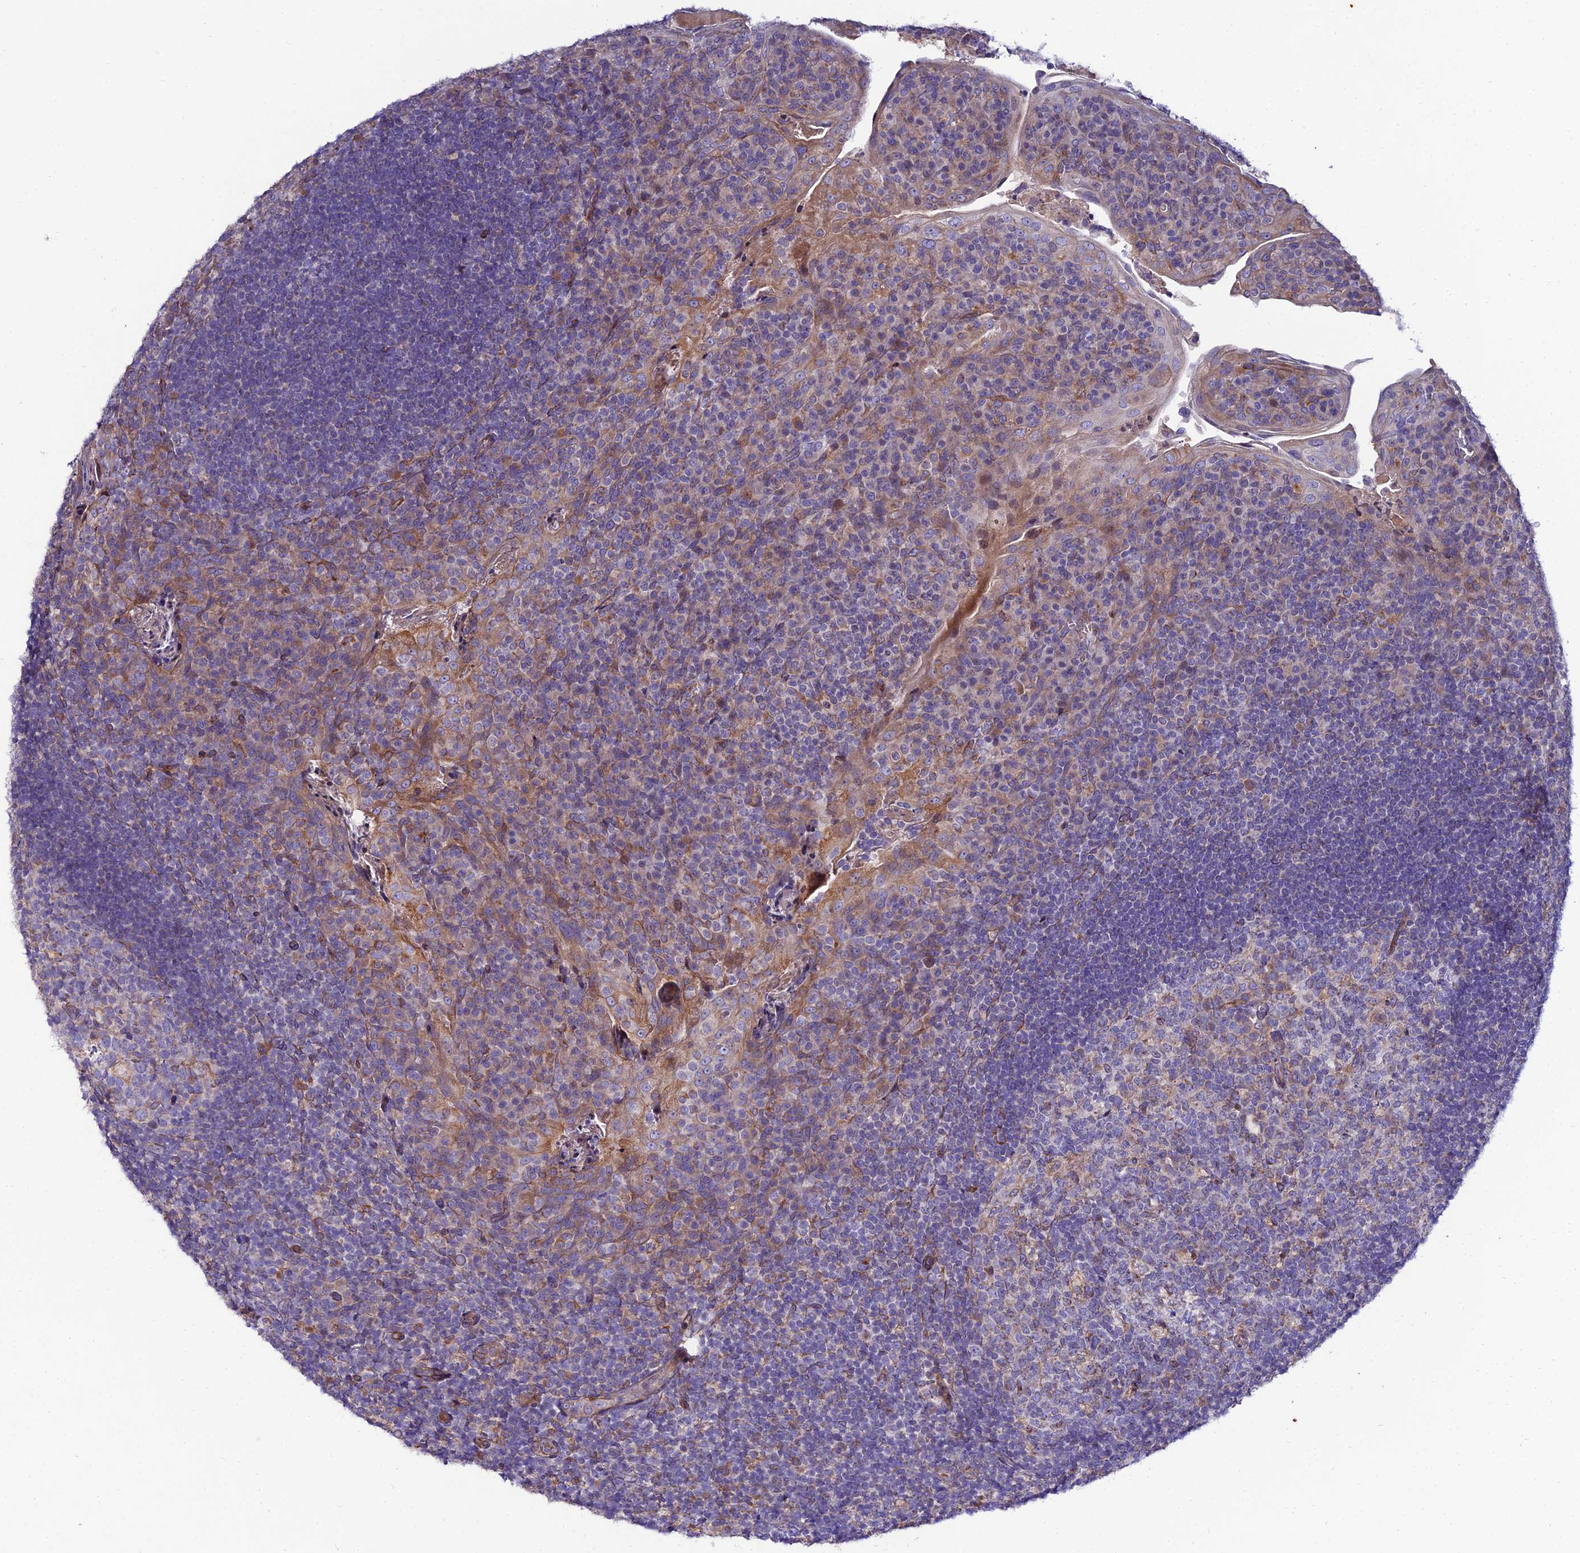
{"staining": {"intensity": "weak", "quantity": "<25%", "location": "cytoplasmic/membranous"}, "tissue": "tonsil", "cell_type": "Germinal center cells", "image_type": "normal", "snomed": [{"axis": "morphology", "description": "Normal tissue, NOS"}, {"axis": "topography", "description": "Tonsil"}], "caption": "The histopathology image exhibits no staining of germinal center cells in normal tonsil.", "gene": "ARL6IP1", "patient": {"sex": "male", "age": 17}}